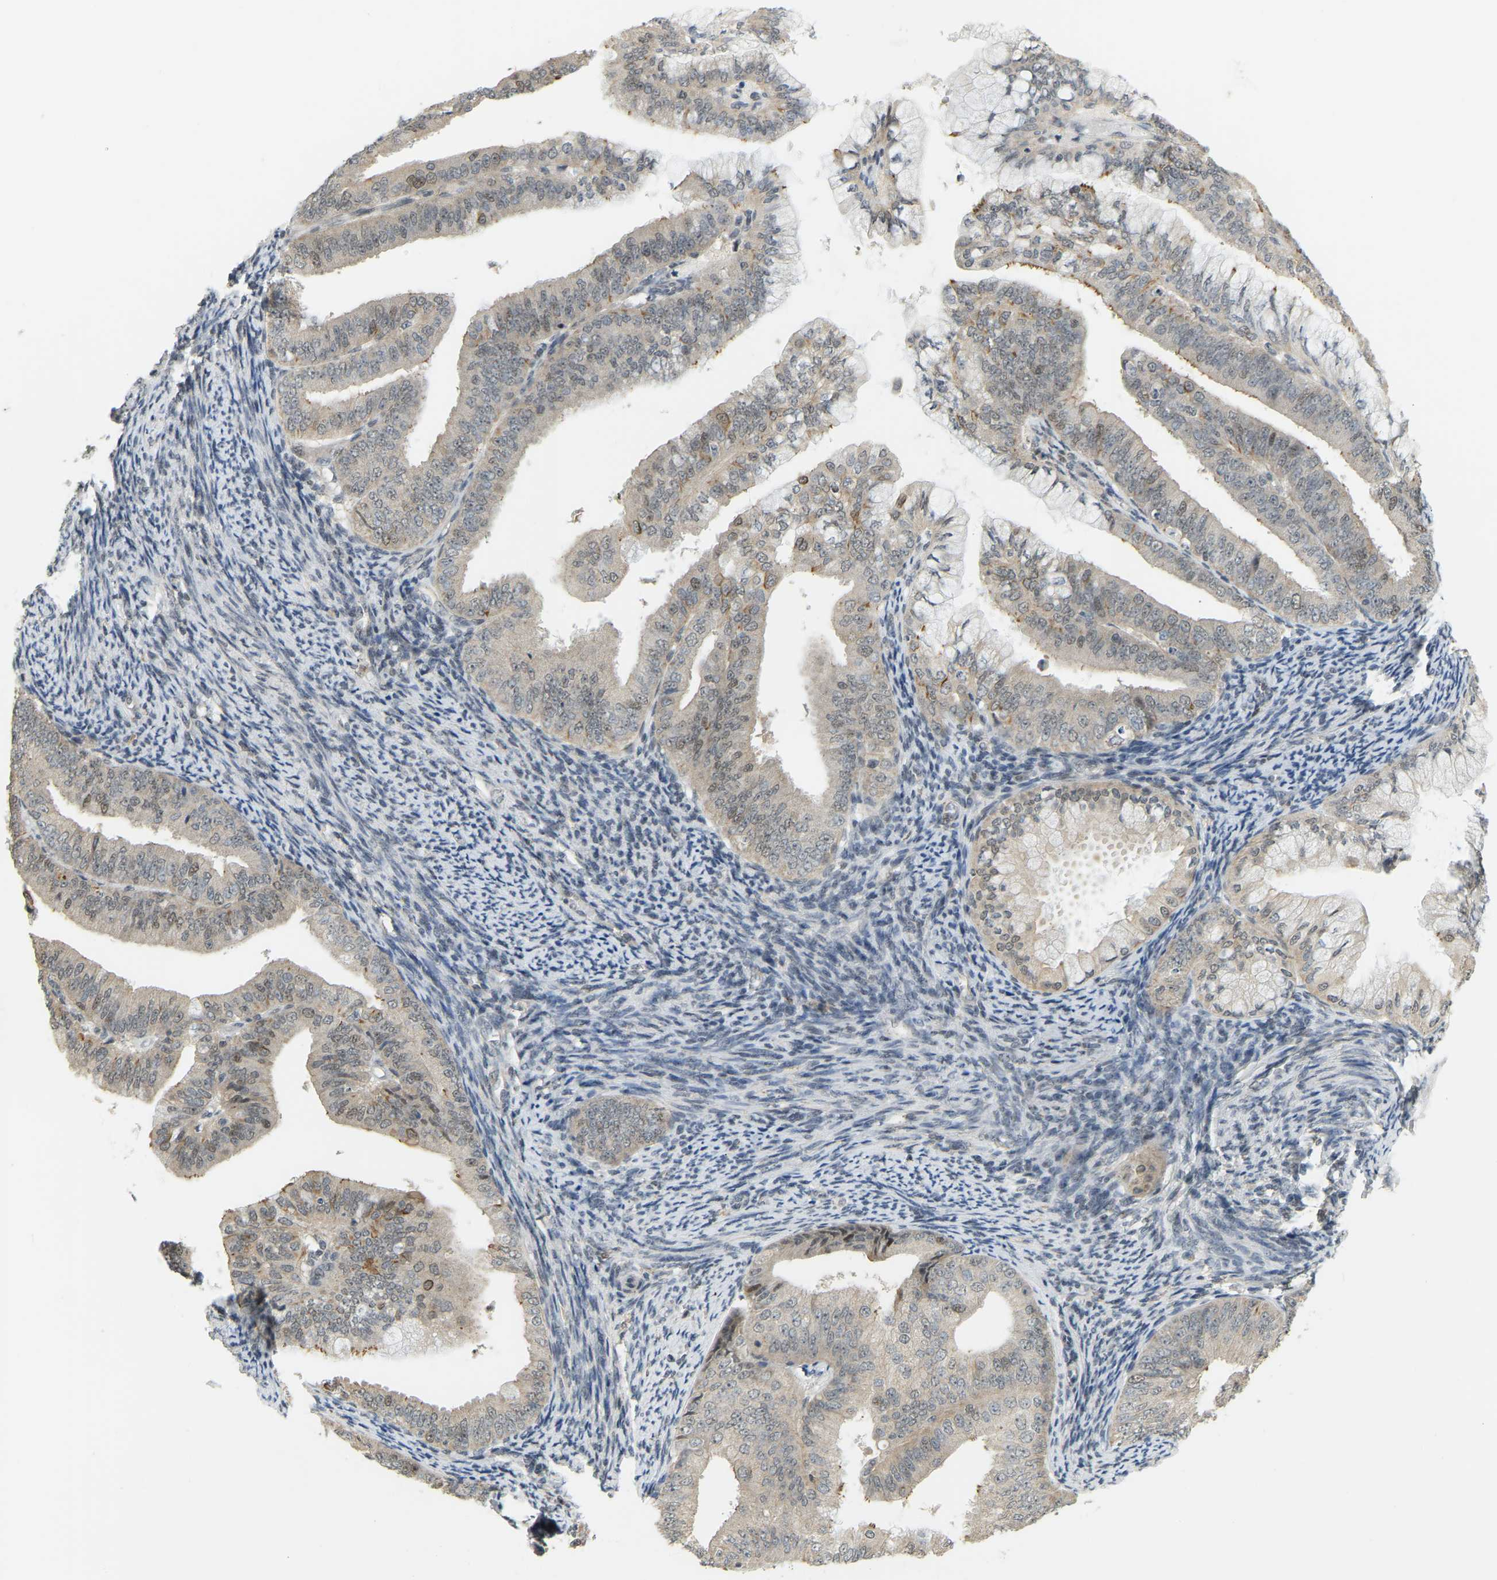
{"staining": {"intensity": "moderate", "quantity": "<25%", "location": "nuclear"}, "tissue": "endometrial cancer", "cell_type": "Tumor cells", "image_type": "cancer", "snomed": [{"axis": "morphology", "description": "Adenocarcinoma, NOS"}, {"axis": "topography", "description": "Endometrium"}], "caption": "Tumor cells exhibit low levels of moderate nuclear positivity in approximately <25% of cells in adenocarcinoma (endometrial).", "gene": "BRF2", "patient": {"sex": "female", "age": 63}}